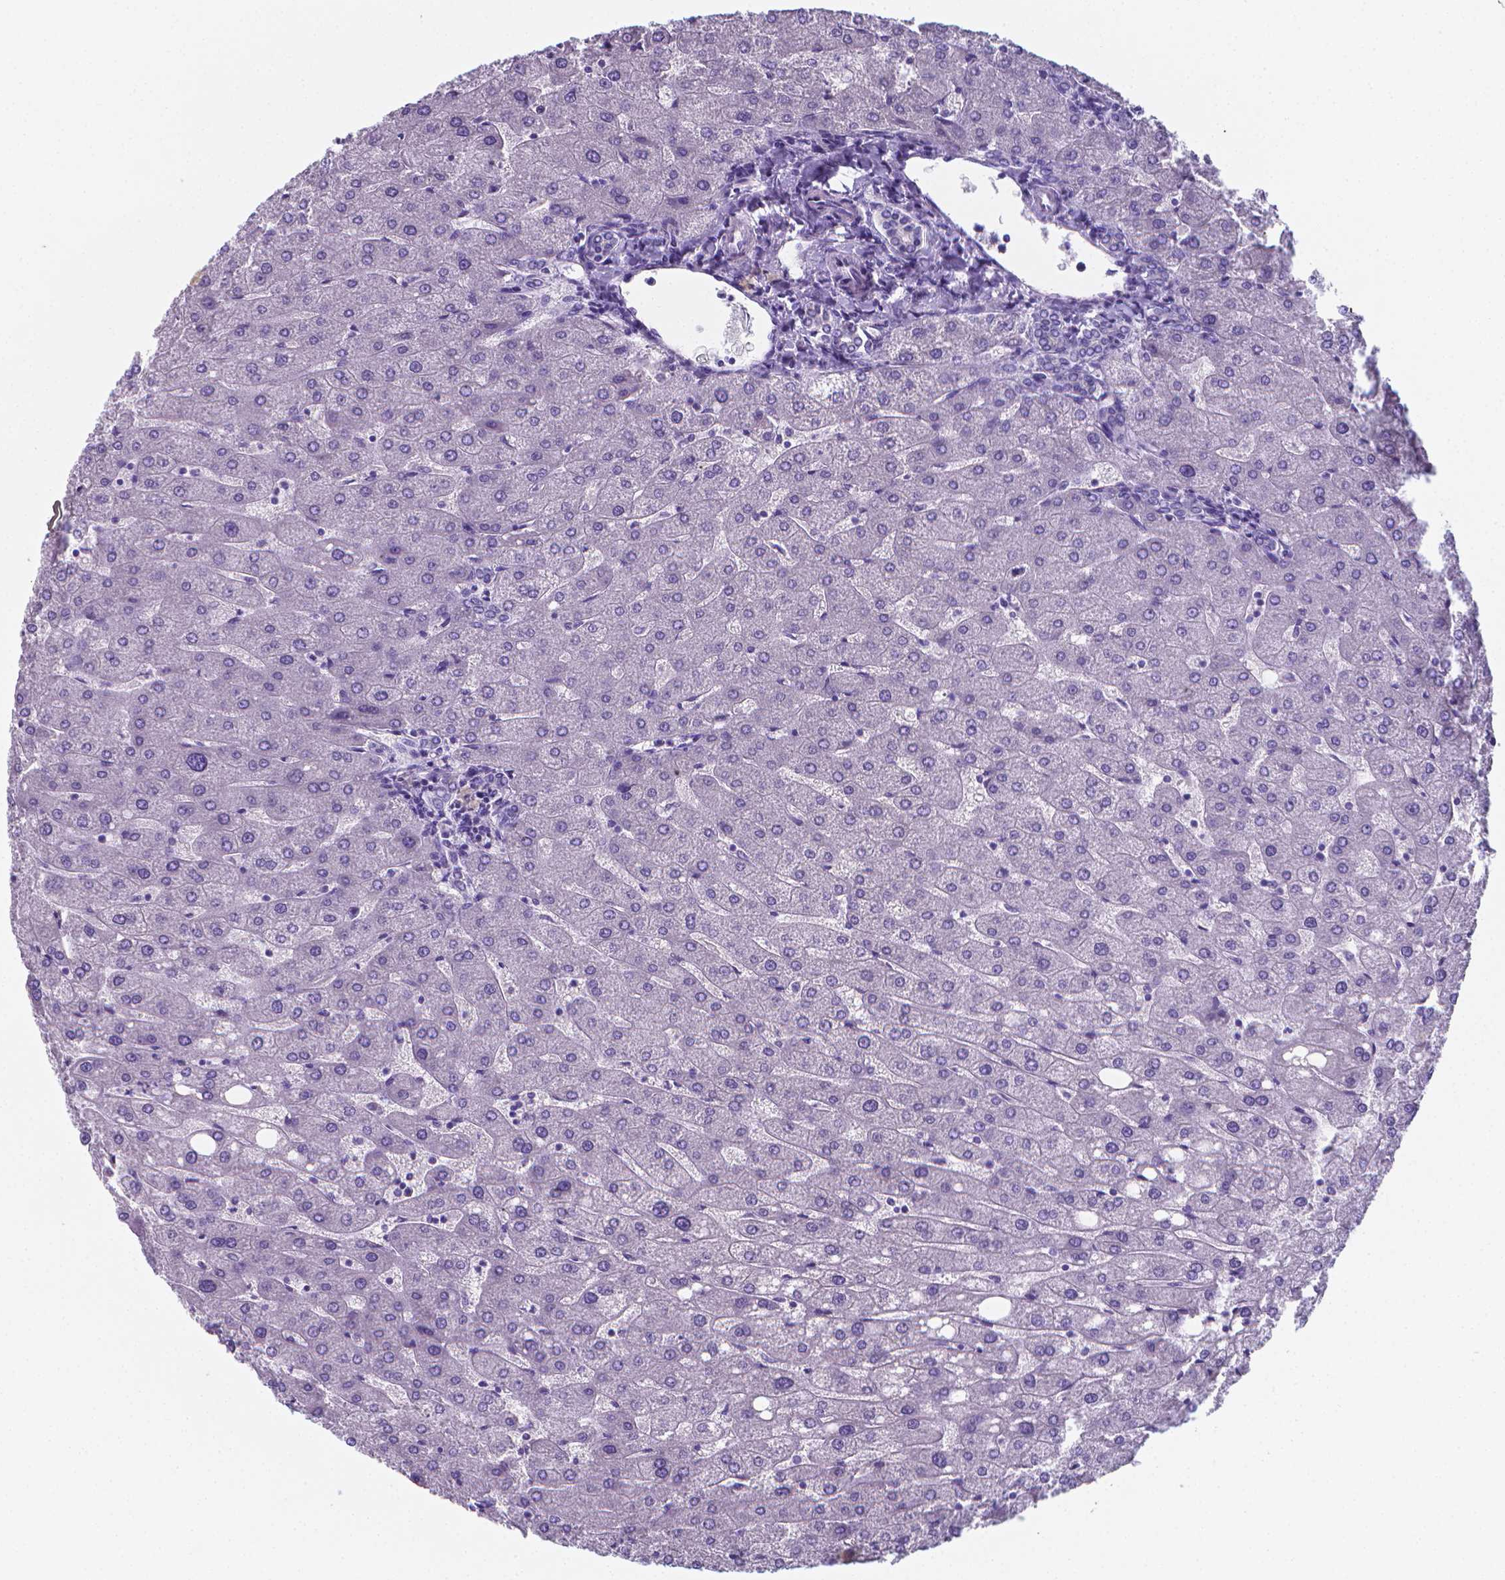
{"staining": {"intensity": "negative", "quantity": "none", "location": "none"}, "tissue": "liver", "cell_type": "Cholangiocytes", "image_type": "normal", "snomed": [{"axis": "morphology", "description": "Normal tissue, NOS"}, {"axis": "topography", "description": "Liver"}], "caption": "Immunohistochemistry photomicrograph of unremarkable human liver stained for a protein (brown), which exhibits no staining in cholangiocytes.", "gene": "LRRC73", "patient": {"sex": "male", "age": 67}}